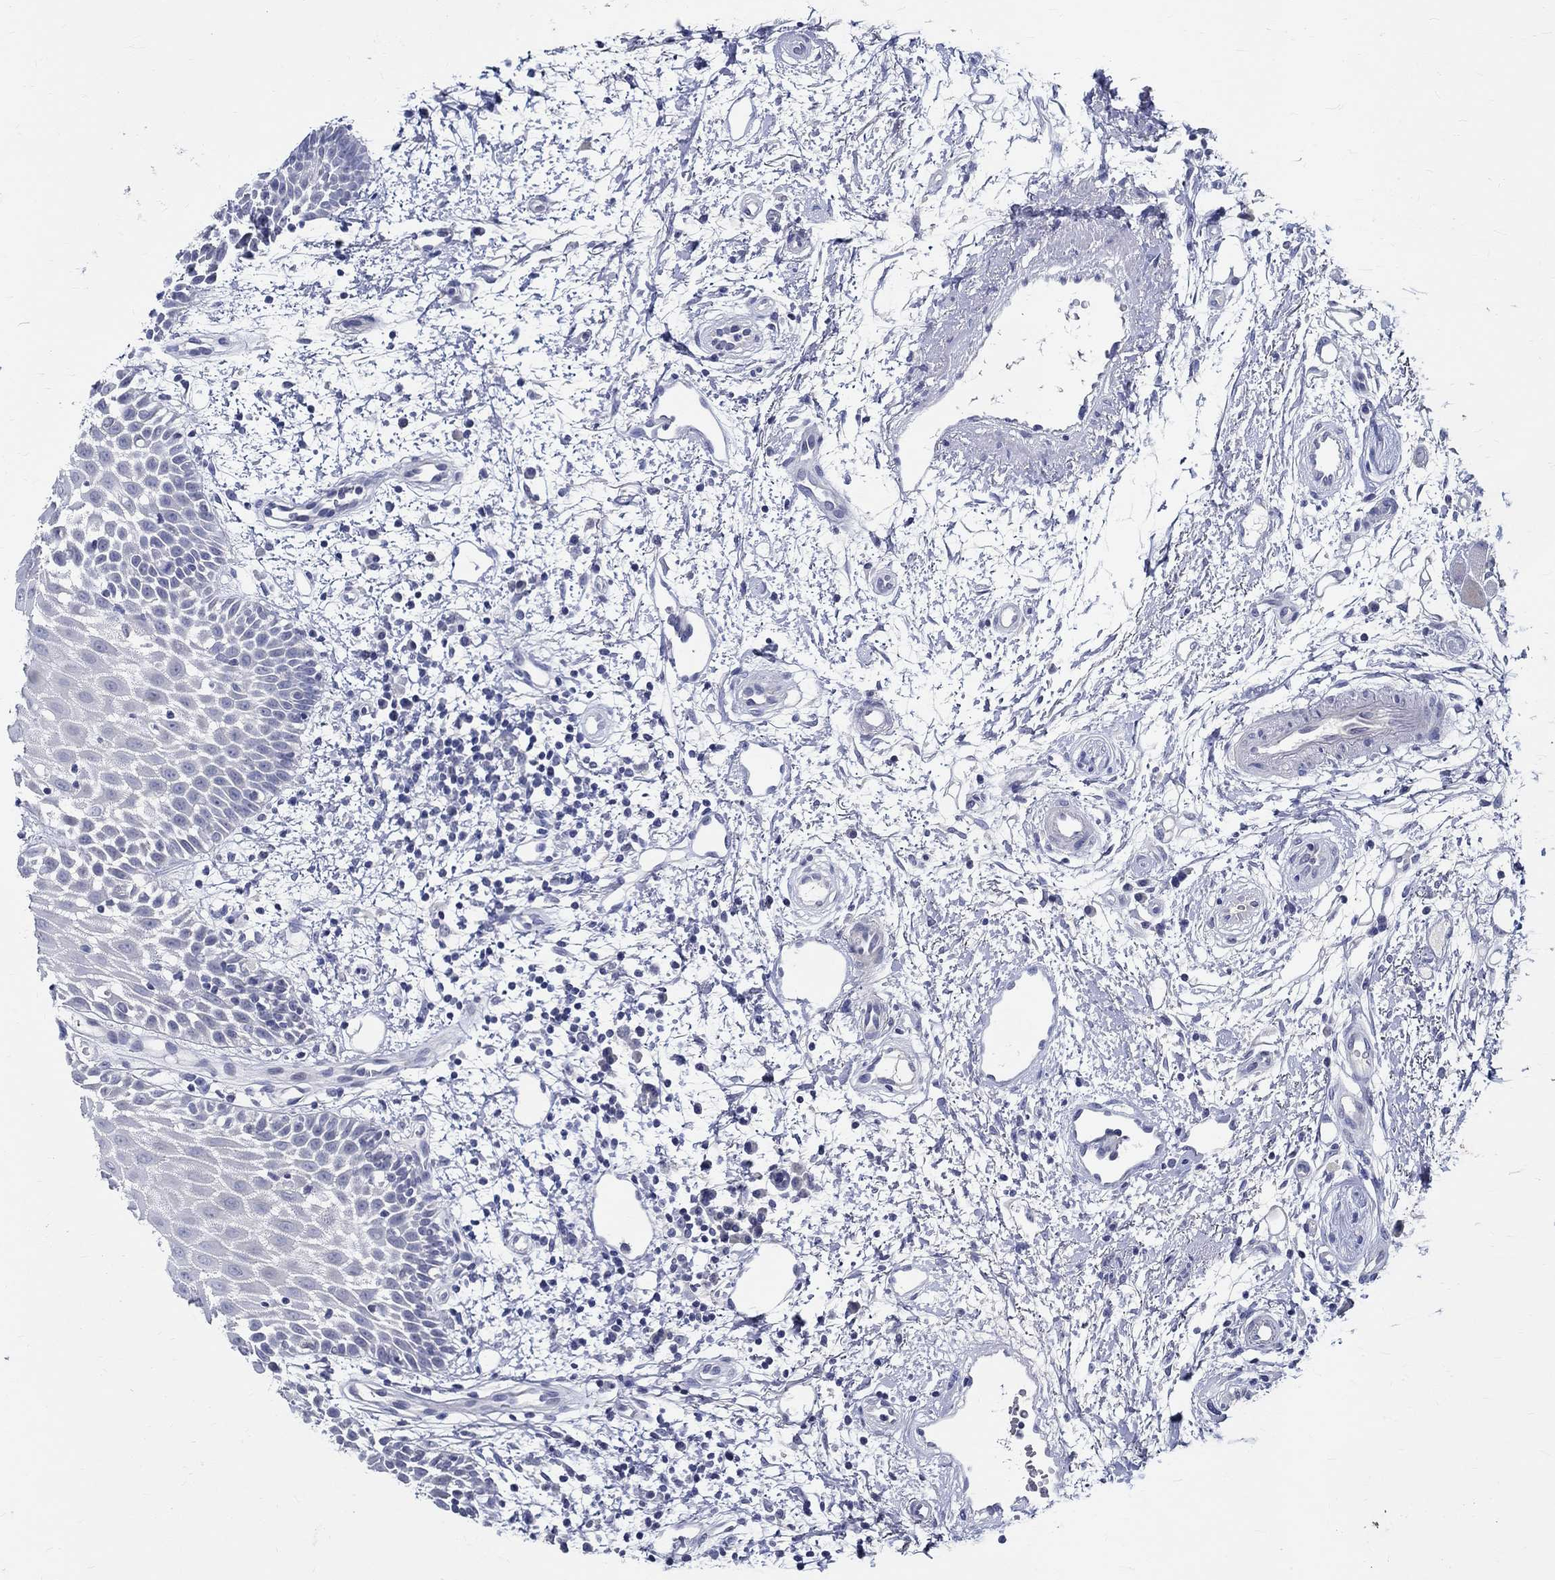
{"staining": {"intensity": "negative", "quantity": "none", "location": "none"}, "tissue": "oral mucosa", "cell_type": "Squamous epithelial cells", "image_type": "normal", "snomed": [{"axis": "morphology", "description": "Normal tissue, NOS"}, {"axis": "morphology", "description": "Squamous cell carcinoma, NOS"}, {"axis": "topography", "description": "Oral tissue"}, {"axis": "topography", "description": "Head-Neck"}], "caption": "Immunohistochemical staining of normal human oral mucosa demonstrates no significant staining in squamous epithelial cells.", "gene": "CETN1", "patient": {"sex": "female", "age": 75}}